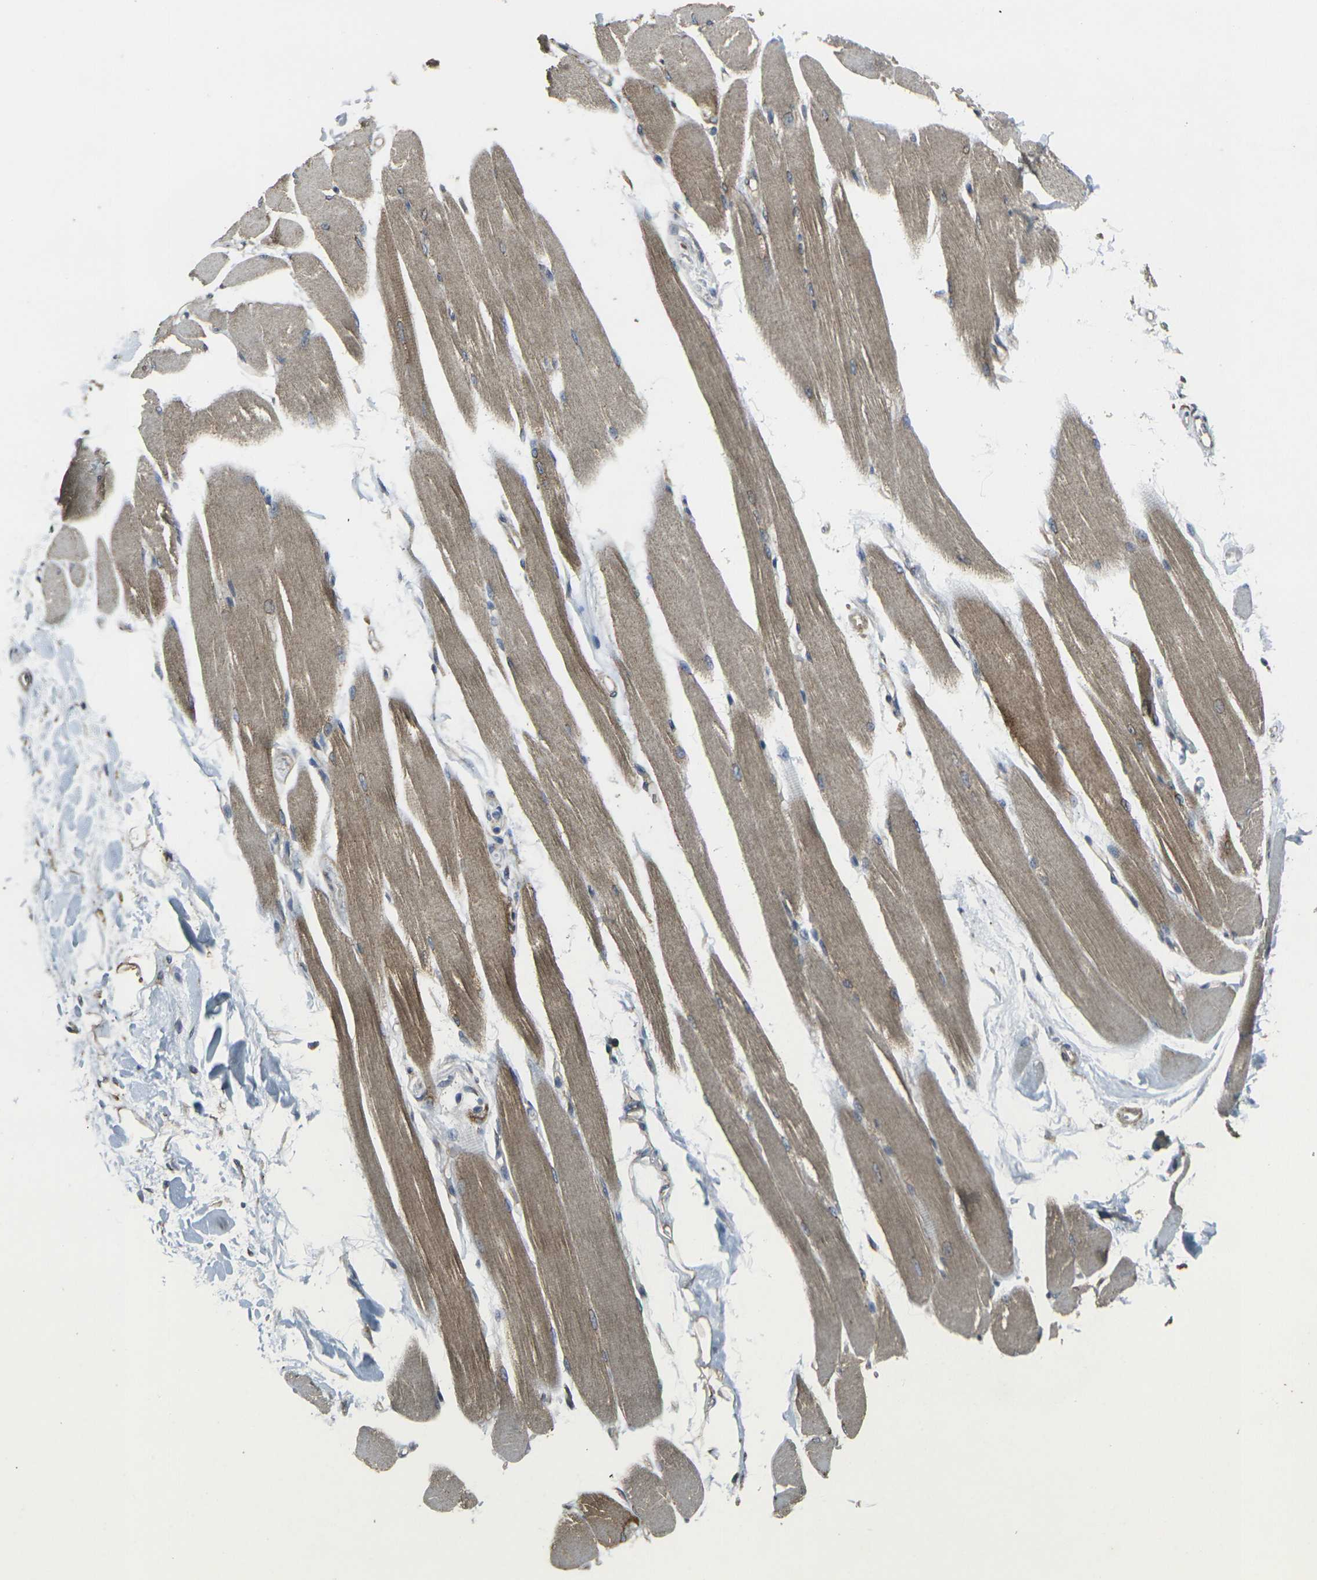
{"staining": {"intensity": "weak", "quantity": ">75%", "location": "cytoplasmic/membranous"}, "tissue": "skeletal muscle", "cell_type": "Myocytes", "image_type": "normal", "snomed": [{"axis": "morphology", "description": "Normal tissue, NOS"}, {"axis": "topography", "description": "Skeletal muscle"}, {"axis": "topography", "description": "Peripheral nerve tissue"}], "caption": "Immunohistochemistry photomicrograph of unremarkable skeletal muscle: skeletal muscle stained using immunohistochemistry shows low levels of weak protein expression localized specifically in the cytoplasmic/membranous of myocytes, appearing as a cytoplasmic/membranous brown color.", "gene": "PRKACB", "patient": {"sex": "female", "age": 84}}